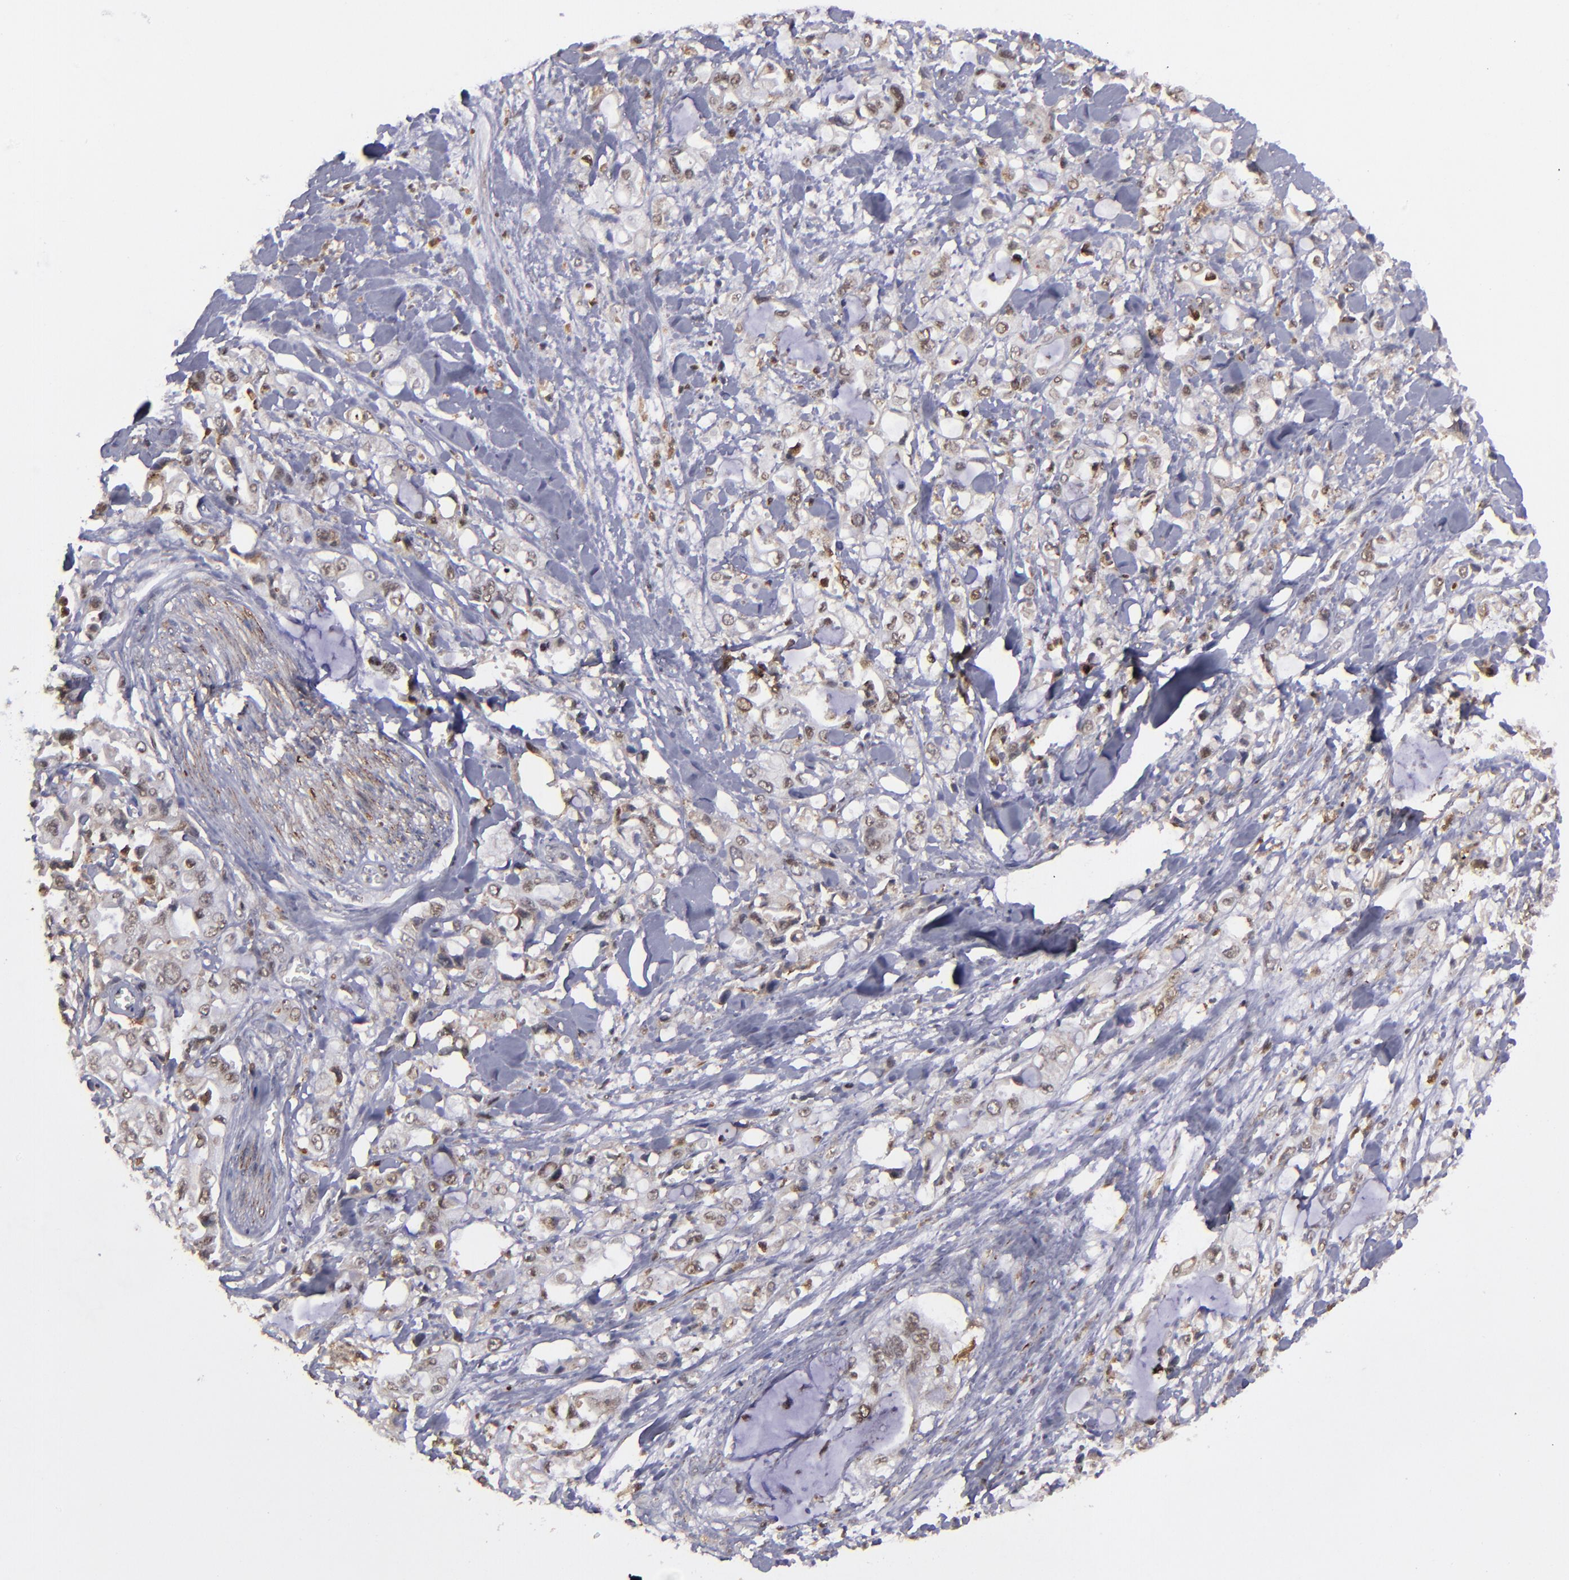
{"staining": {"intensity": "weak", "quantity": "25%-75%", "location": "cytoplasmic/membranous,nuclear"}, "tissue": "pancreatic cancer", "cell_type": "Tumor cells", "image_type": "cancer", "snomed": [{"axis": "morphology", "description": "Adenocarcinoma, NOS"}, {"axis": "topography", "description": "Pancreas"}], "caption": "A photomicrograph showing weak cytoplasmic/membranous and nuclear staining in about 25%-75% of tumor cells in pancreatic cancer (adenocarcinoma), as visualized by brown immunohistochemical staining.", "gene": "RREB1", "patient": {"sex": "male", "age": 70}}